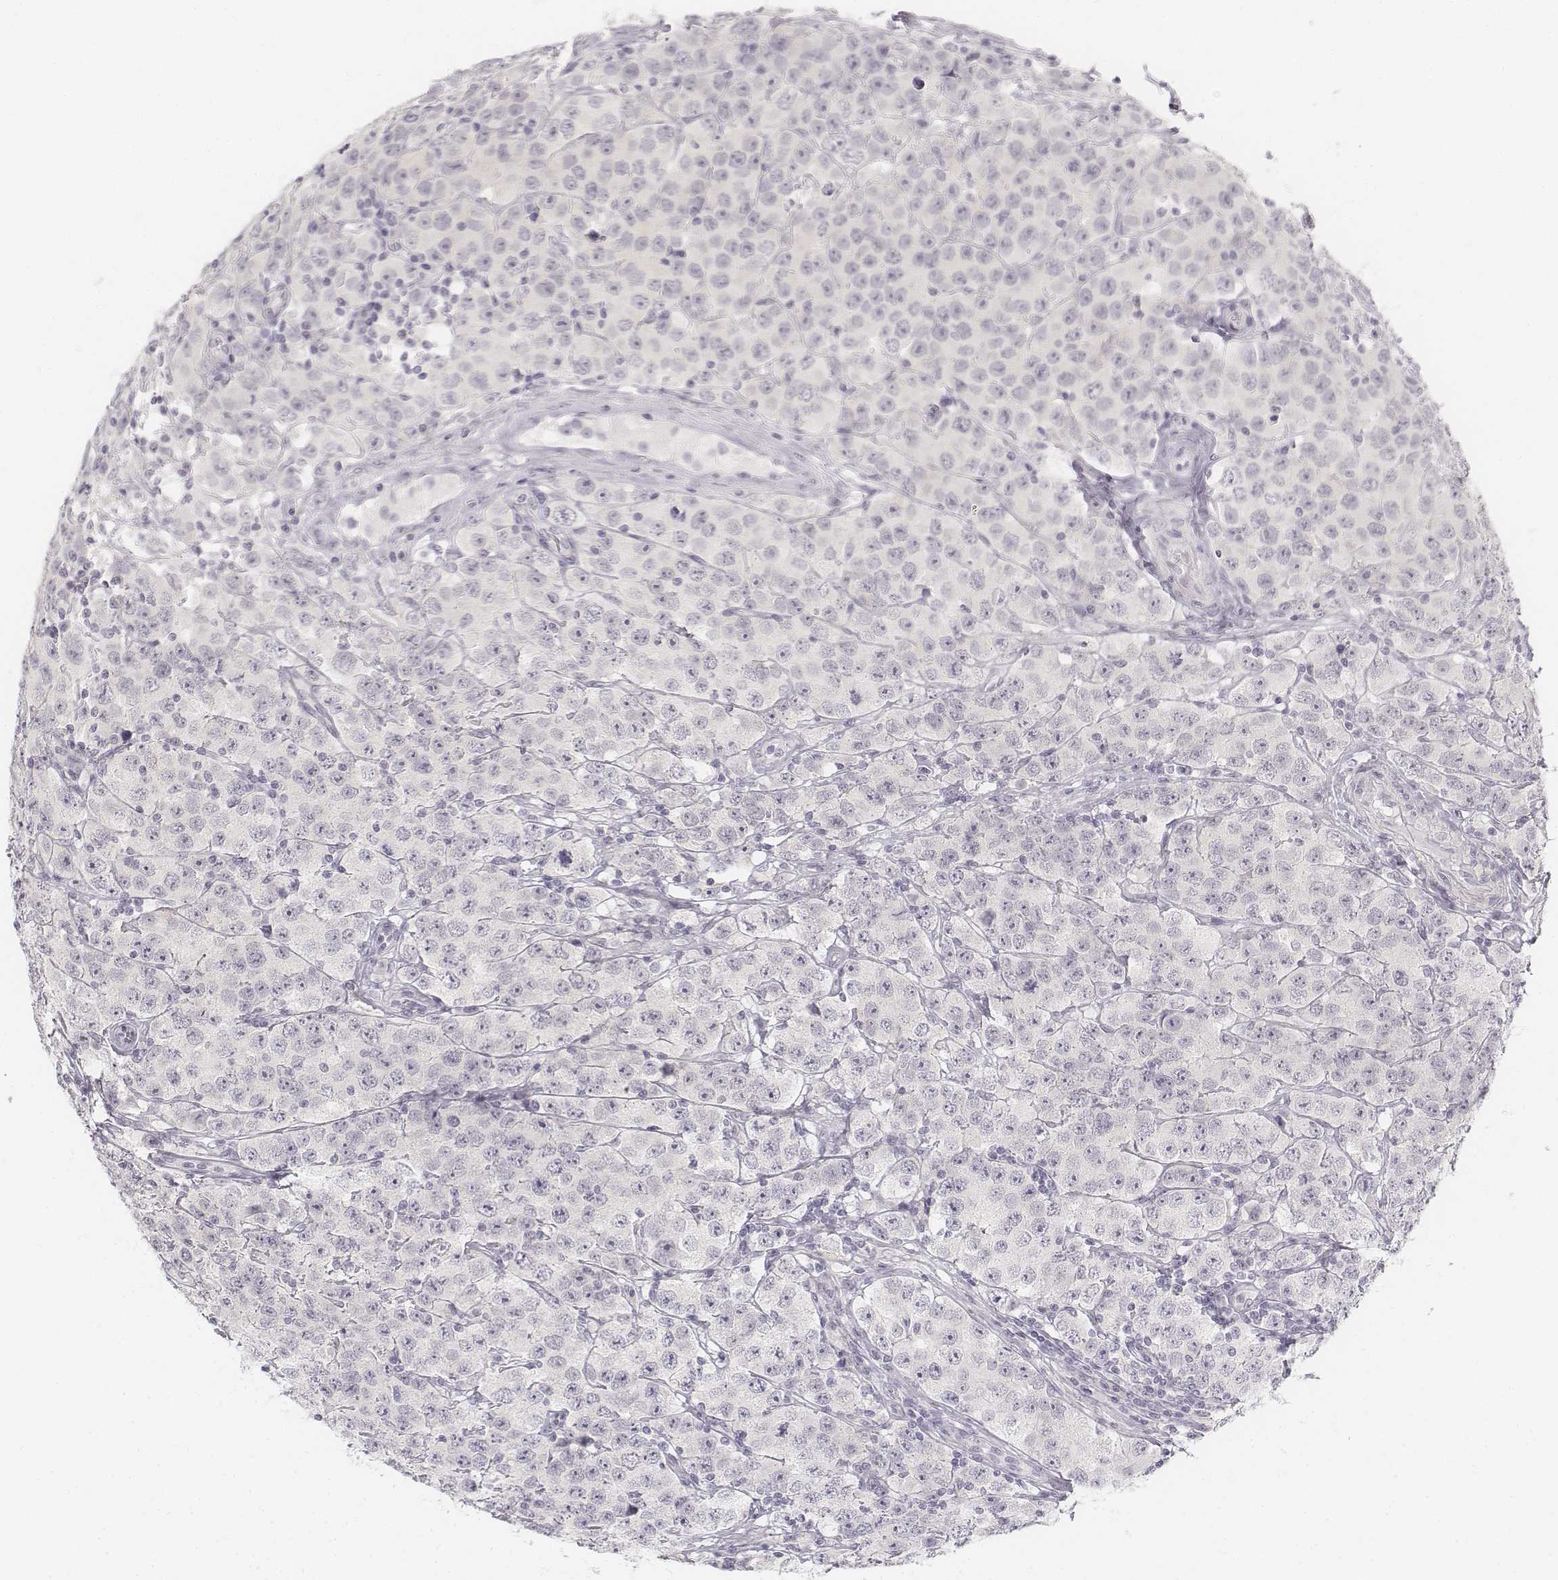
{"staining": {"intensity": "negative", "quantity": "none", "location": "none"}, "tissue": "testis cancer", "cell_type": "Tumor cells", "image_type": "cancer", "snomed": [{"axis": "morphology", "description": "Seminoma, NOS"}, {"axis": "topography", "description": "Testis"}], "caption": "Human testis seminoma stained for a protein using immunohistochemistry displays no expression in tumor cells.", "gene": "KRT25", "patient": {"sex": "male", "age": 52}}